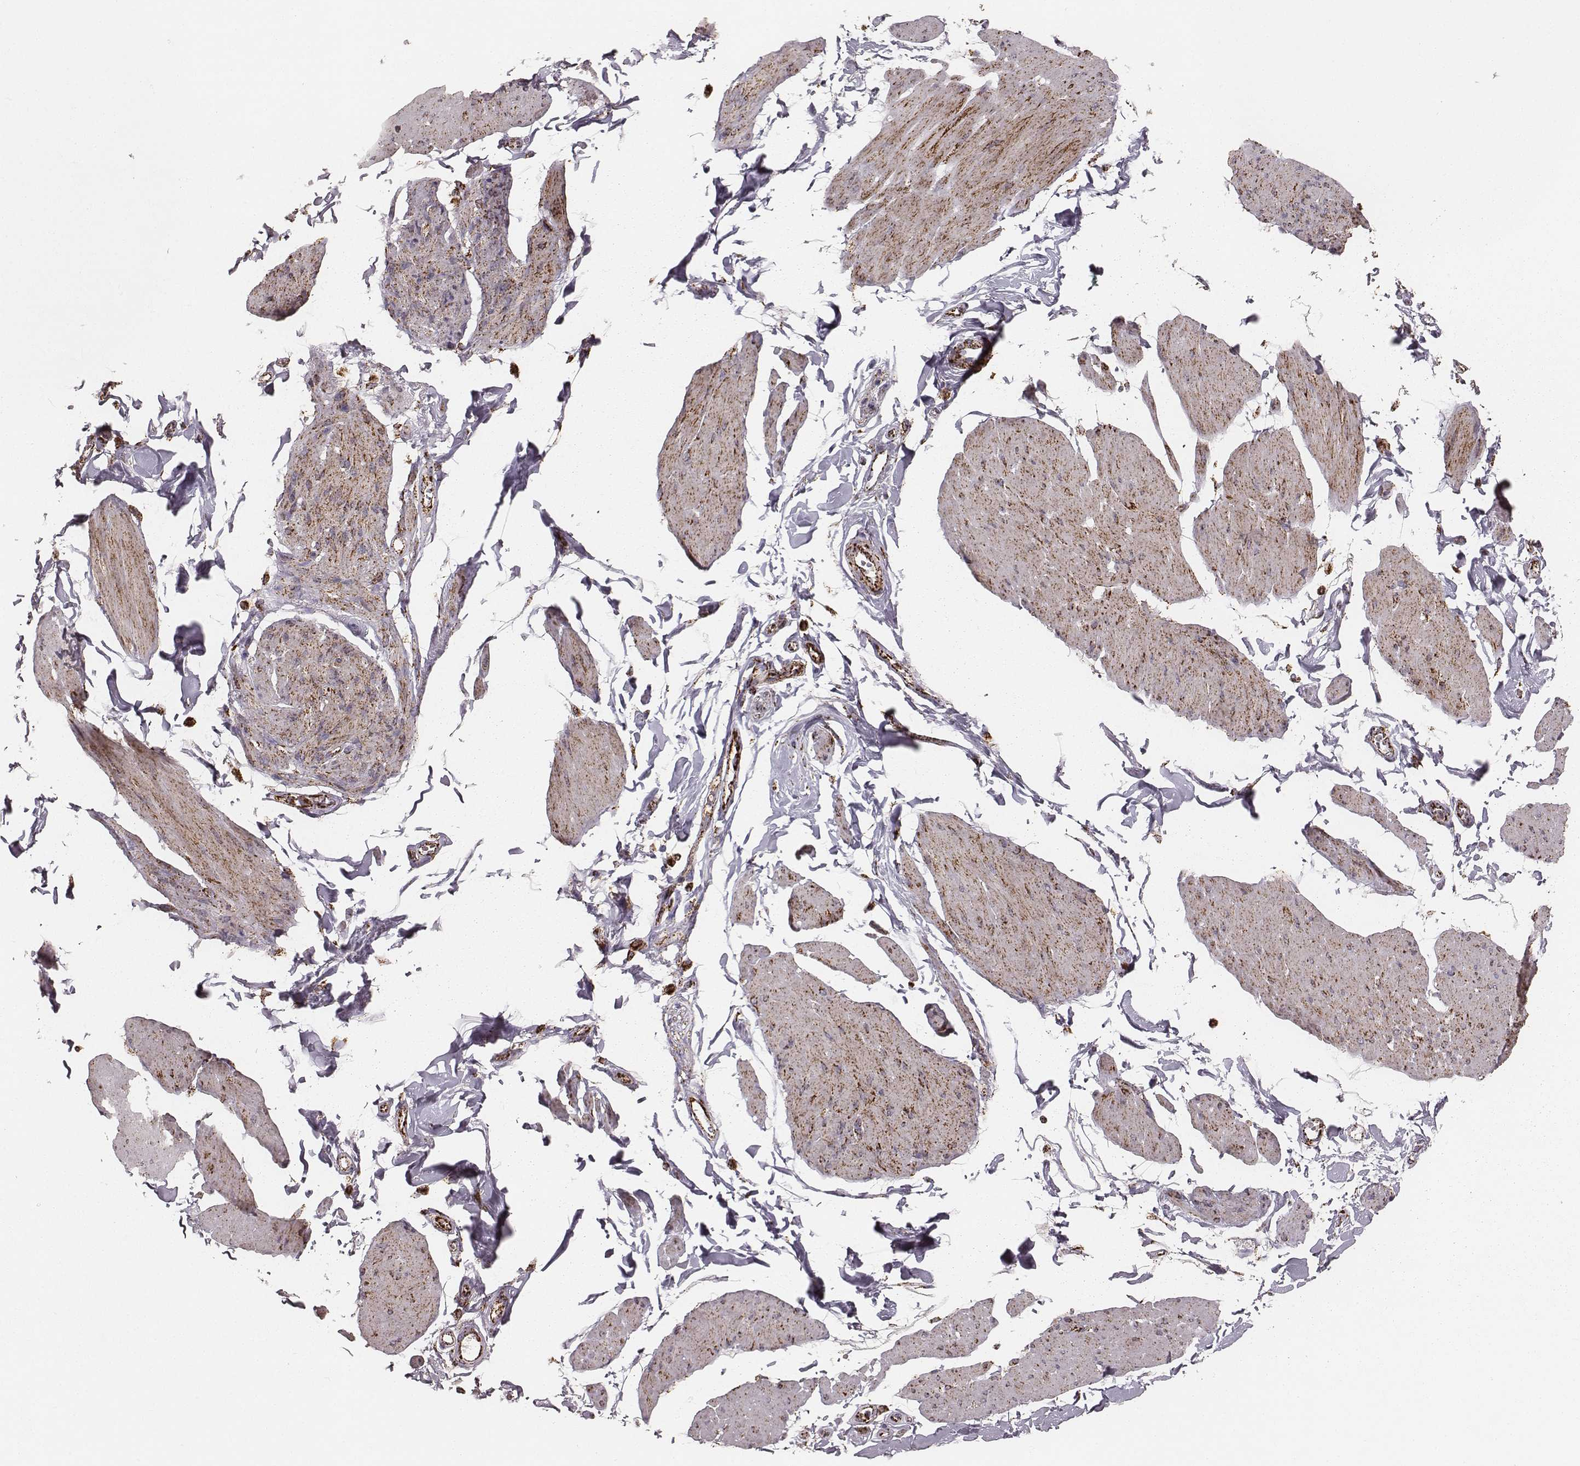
{"staining": {"intensity": "strong", "quantity": "25%-75%", "location": "cytoplasmic/membranous"}, "tissue": "smooth muscle", "cell_type": "Smooth muscle cells", "image_type": "normal", "snomed": [{"axis": "morphology", "description": "Normal tissue, NOS"}, {"axis": "topography", "description": "Adipose tissue"}, {"axis": "topography", "description": "Smooth muscle"}, {"axis": "topography", "description": "Peripheral nerve tissue"}], "caption": "IHC (DAB) staining of benign human smooth muscle displays strong cytoplasmic/membranous protein staining in approximately 25%-75% of smooth muscle cells.", "gene": "TUFM", "patient": {"sex": "male", "age": 83}}